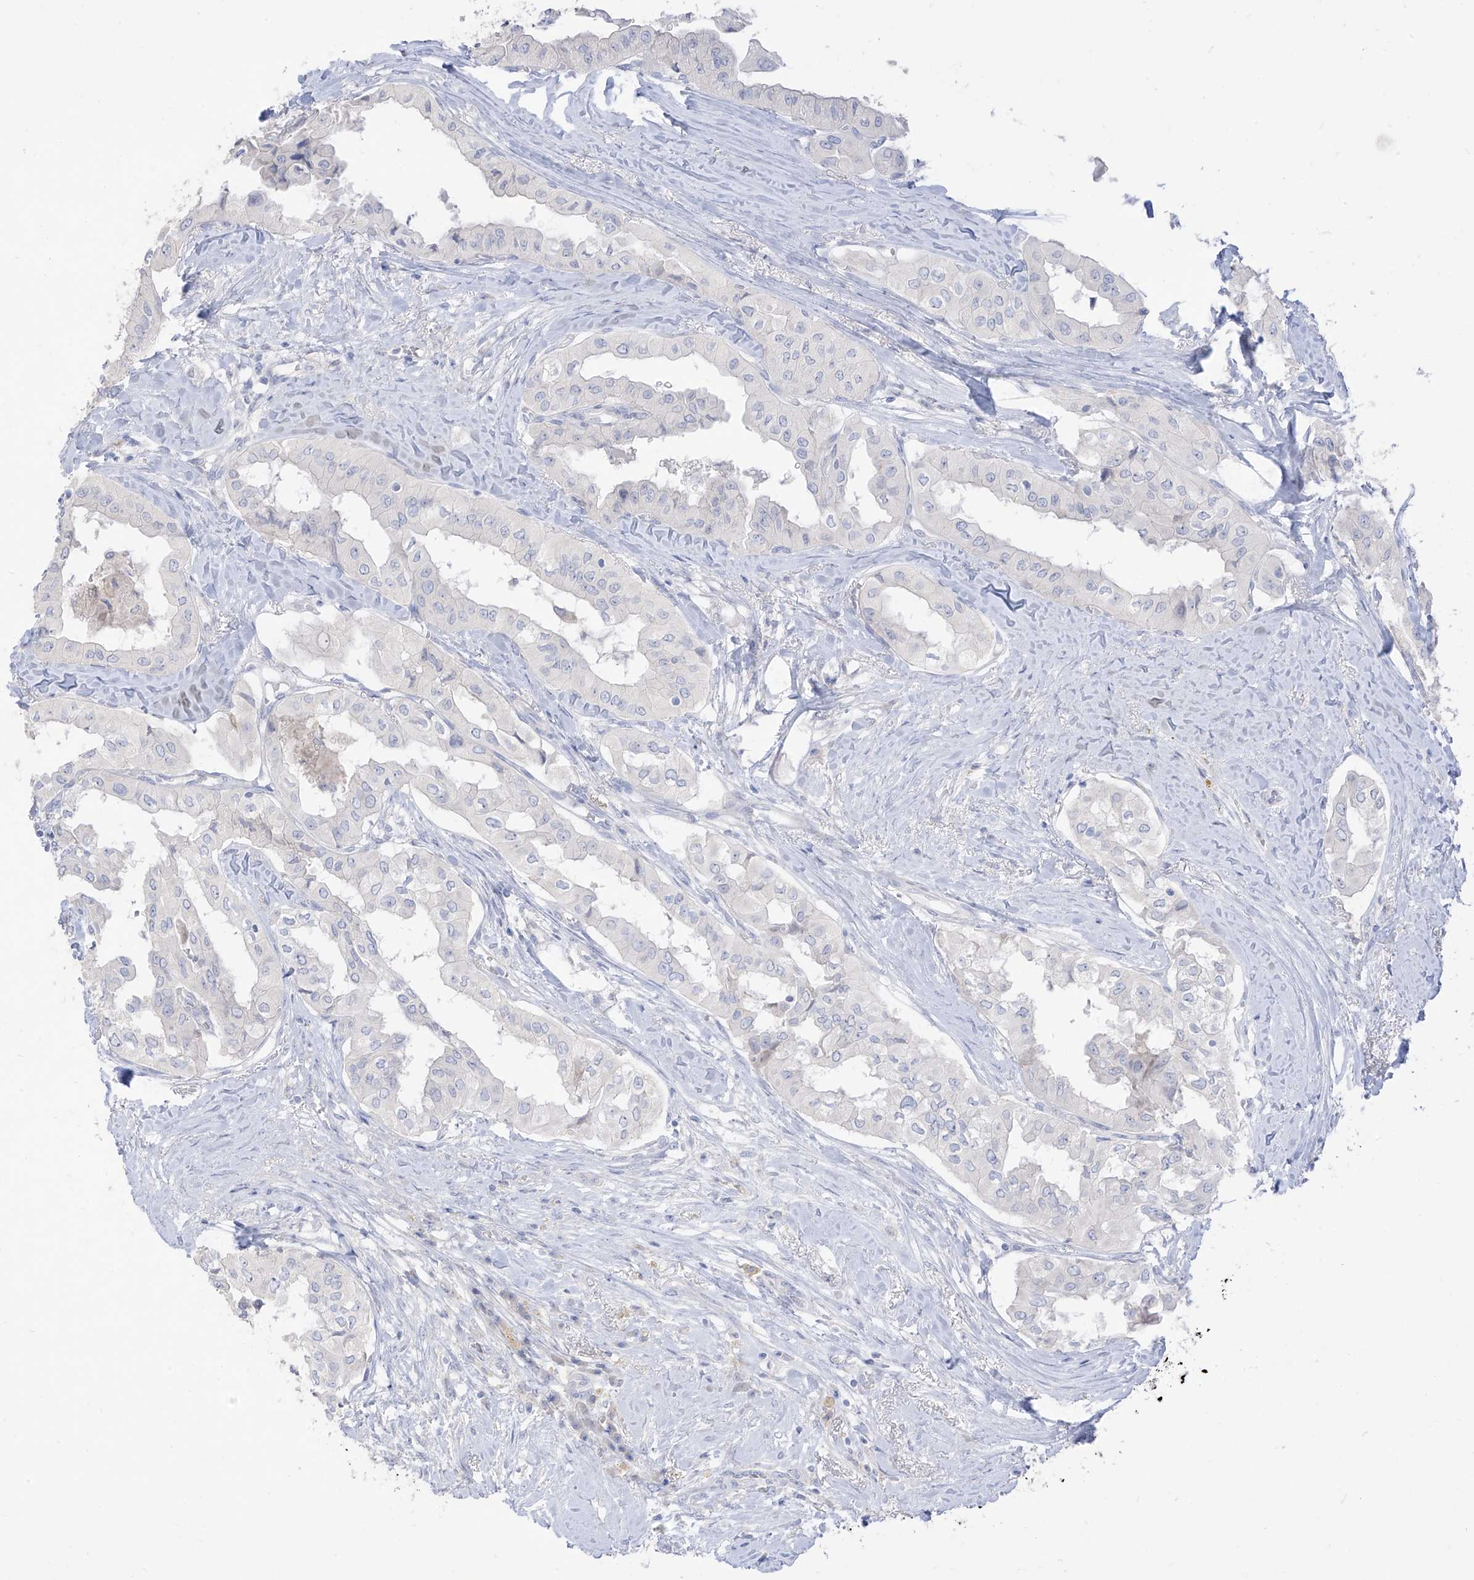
{"staining": {"intensity": "negative", "quantity": "none", "location": "none"}, "tissue": "thyroid cancer", "cell_type": "Tumor cells", "image_type": "cancer", "snomed": [{"axis": "morphology", "description": "Papillary adenocarcinoma, NOS"}, {"axis": "topography", "description": "Thyroid gland"}], "caption": "Immunohistochemistry of thyroid cancer (papillary adenocarcinoma) reveals no expression in tumor cells.", "gene": "ARHGEF40", "patient": {"sex": "female", "age": 59}}